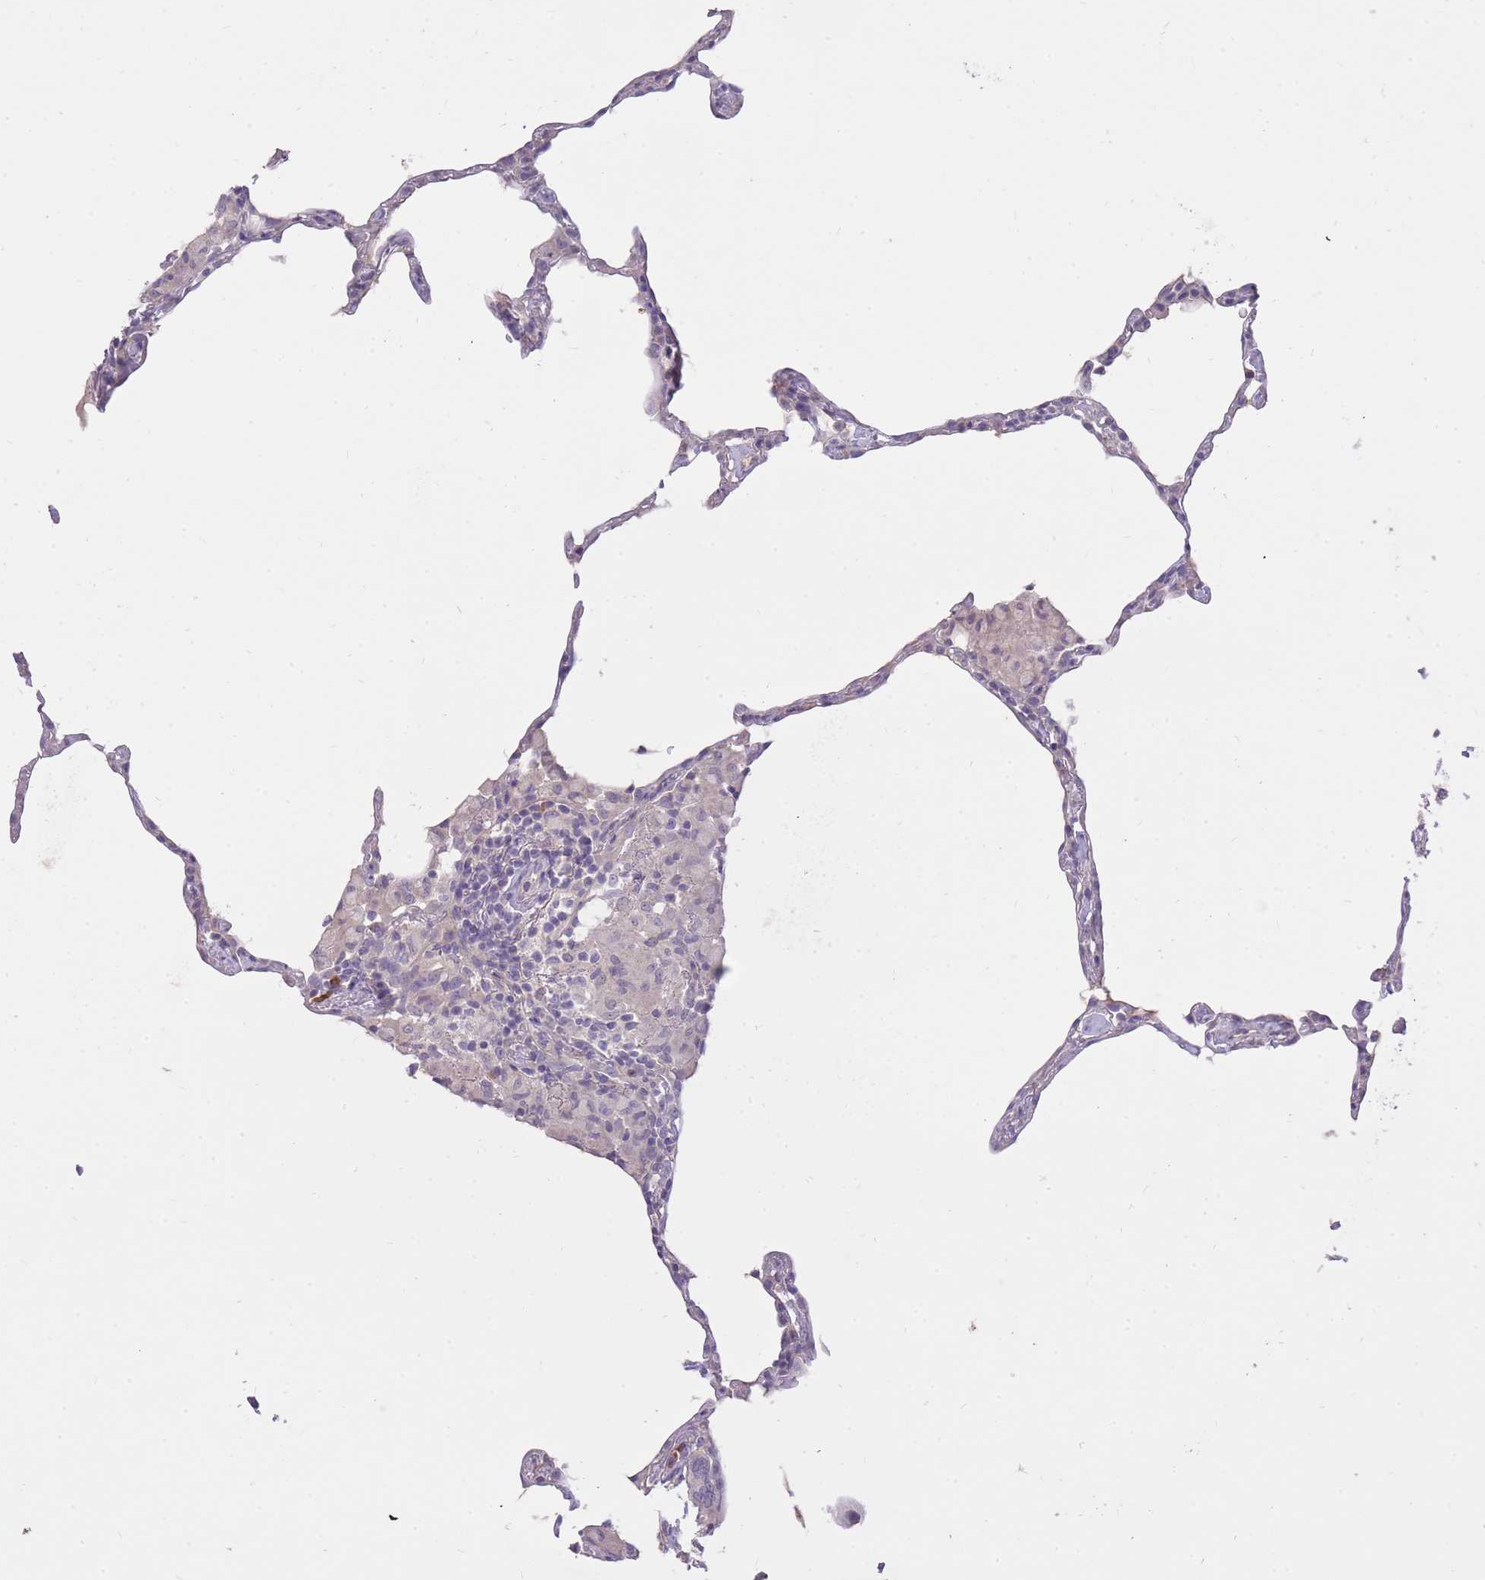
{"staining": {"intensity": "negative", "quantity": "none", "location": "none"}, "tissue": "lung", "cell_type": "Alveolar cells", "image_type": "normal", "snomed": [{"axis": "morphology", "description": "Normal tissue, NOS"}, {"axis": "topography", "description": "Lung"}], "caption": "IHC of unremarkable lung demonstrates no expression in alveolar cells. Nuclei are stained in blue.", "gene": "FRG2B", "patient": {"sex": "female", "age": 57}}